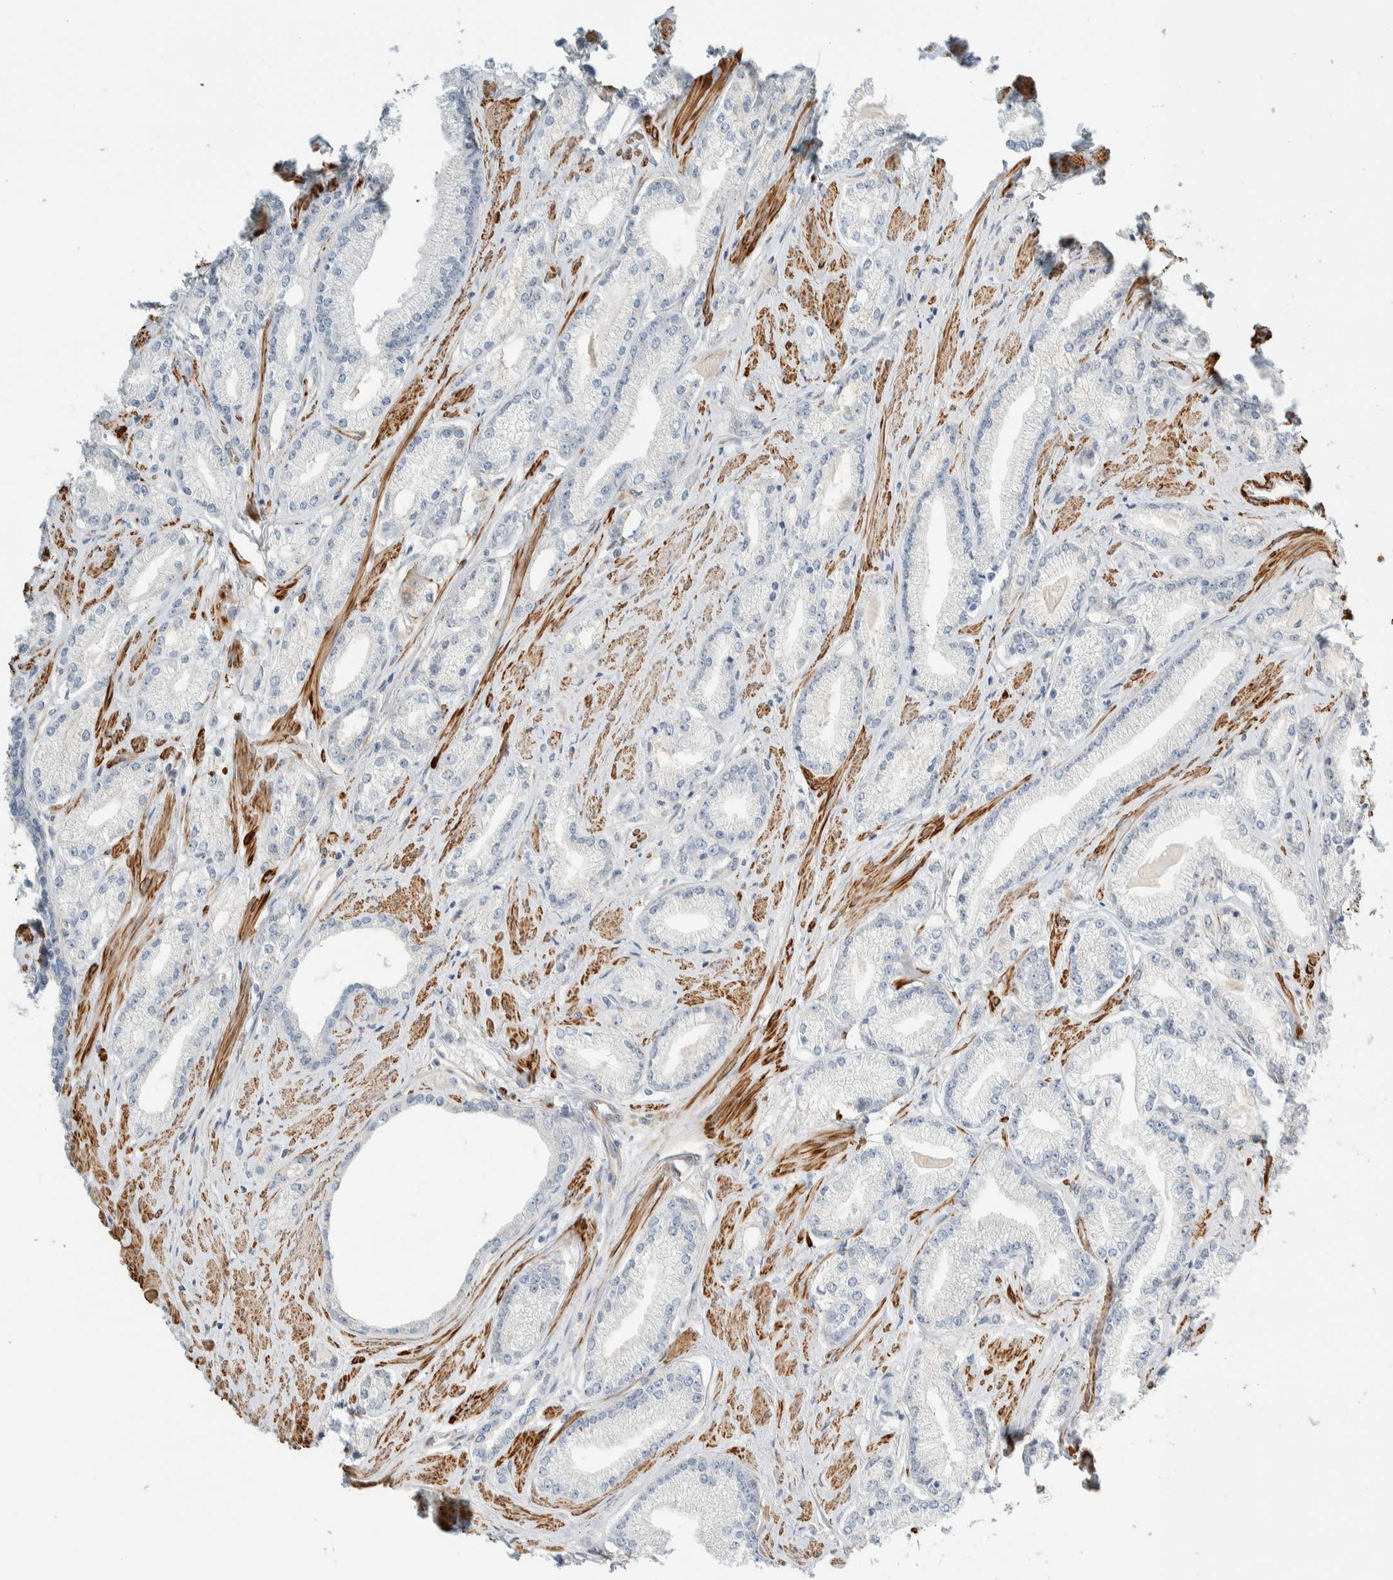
{"staining": {"intensity": "negative", "quantity": "none", "location": "none"}, "tissue": "prostate cancer", "cell_type": "Tumor cells", "image_type": "cancer", "snomed": [{"axis": "morphology", "description": "Adenocarcinoma, Low grade"}, {"axis": "topography", "description": "Prostate"}], "caption": "High power microscopy image of an immunohistochemistry micrograph of prostate cancer (adenocarcinoma (low-grade)), revealing no significant expression in tumor cells.", "gene": "CDR2", "patient": {"sex": "male", "age": 62}}